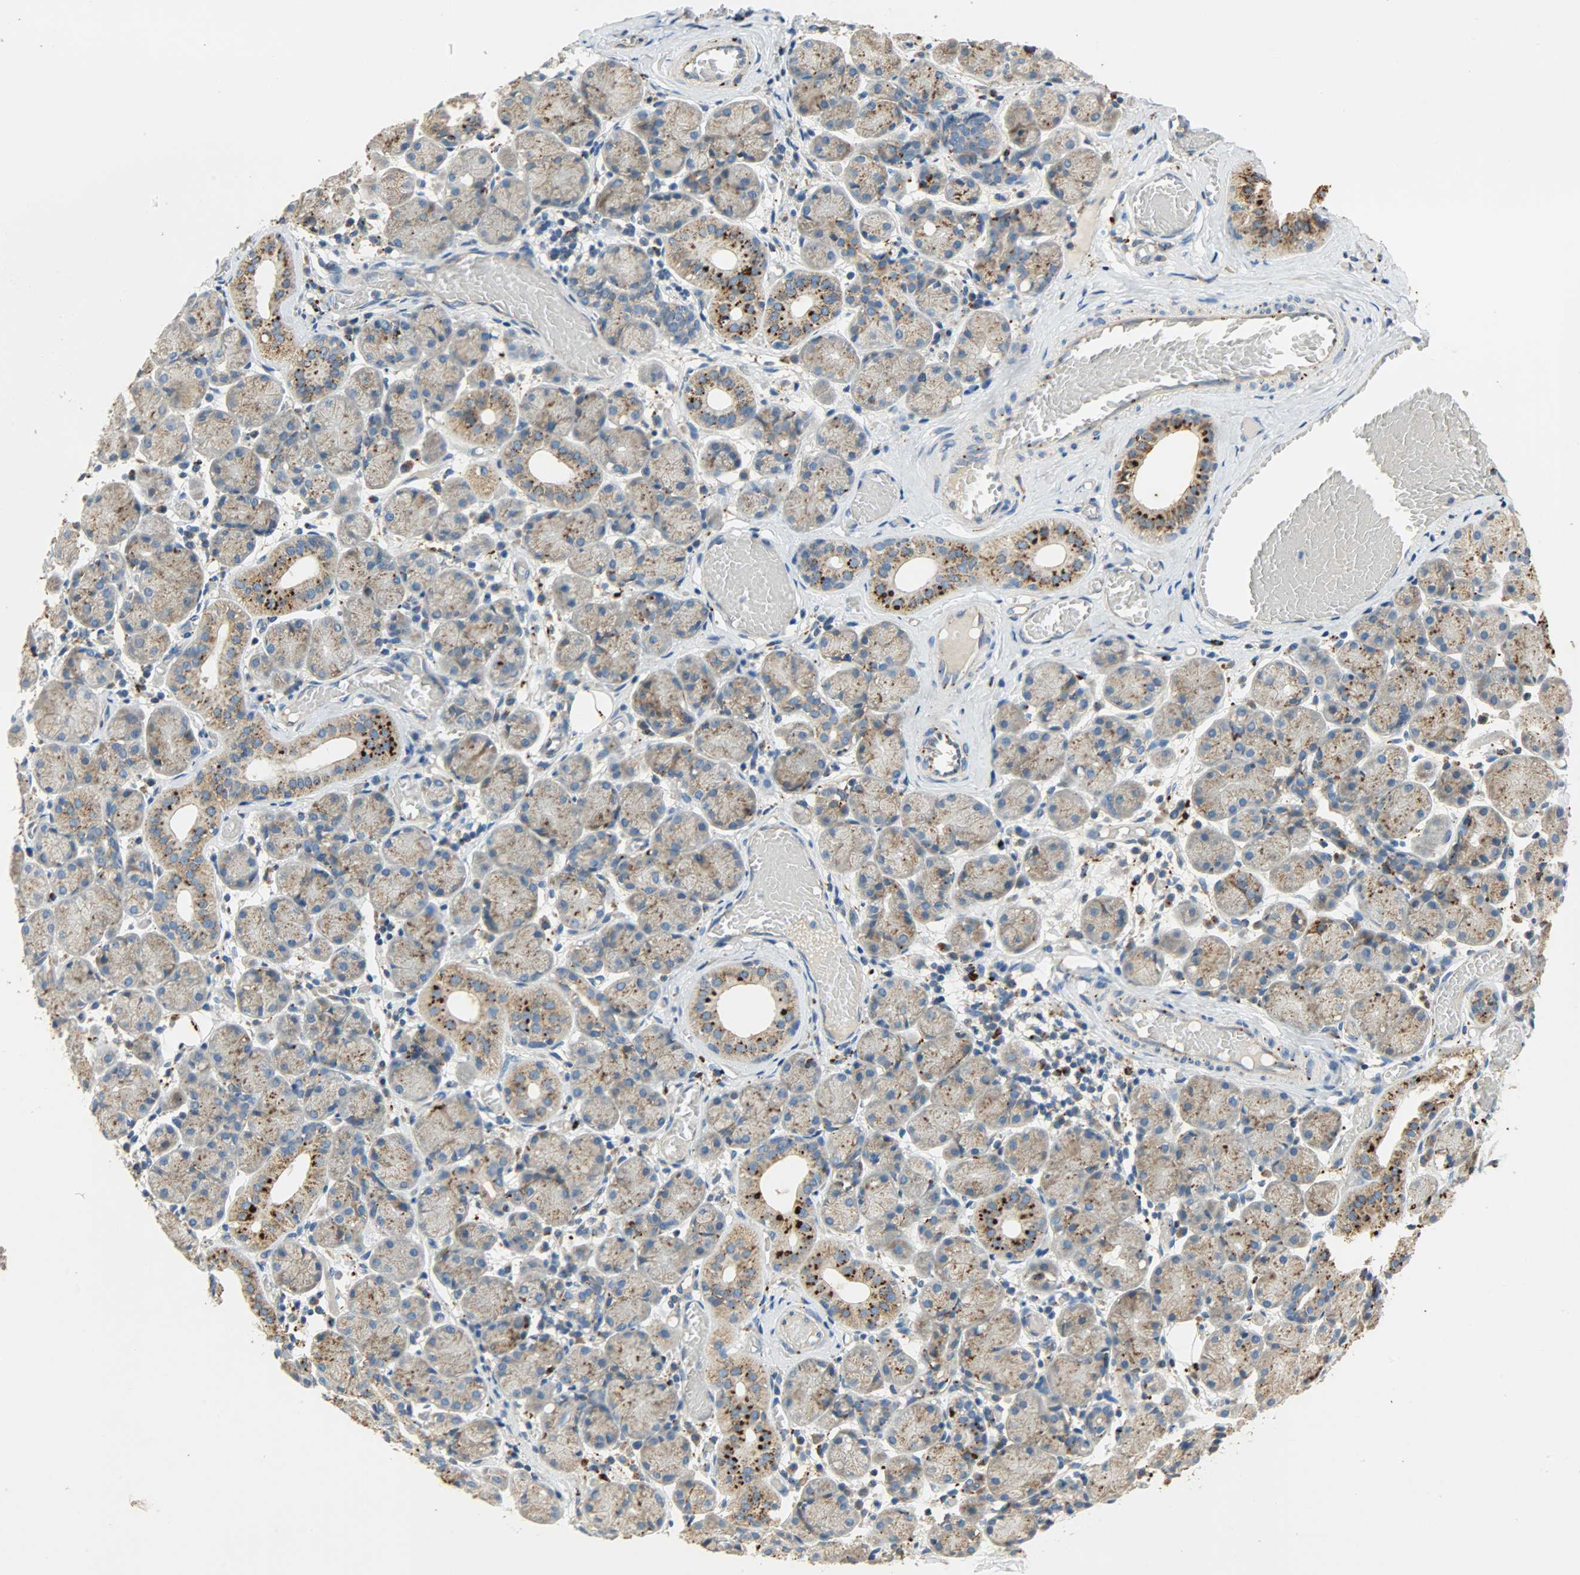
{"staining": {"intensity": "moderate", "quantity": ">75%", "location": "cytoplasmic/membranous"}, "tissue": "salivary gland", "cell_type": "Glandular cells", "image_type": "normal", "snomed": [{"axis": "morphology", "description": "Normal tissue, NOS"}, {"axis": "topography", "description": "Salivary gland"}], "caption": "Moderate cytoplasmic/membranous protein staining is seen in approximately >75% of glandular cells in salivary gland. The staining was performed using DAB to visualize the protein expression in brown, while the nuclei were stained in blue with hematoxylin (Magnification: 20x).", "gene": "ASAH1", "patient": {"sex": "female", "age": 24}}